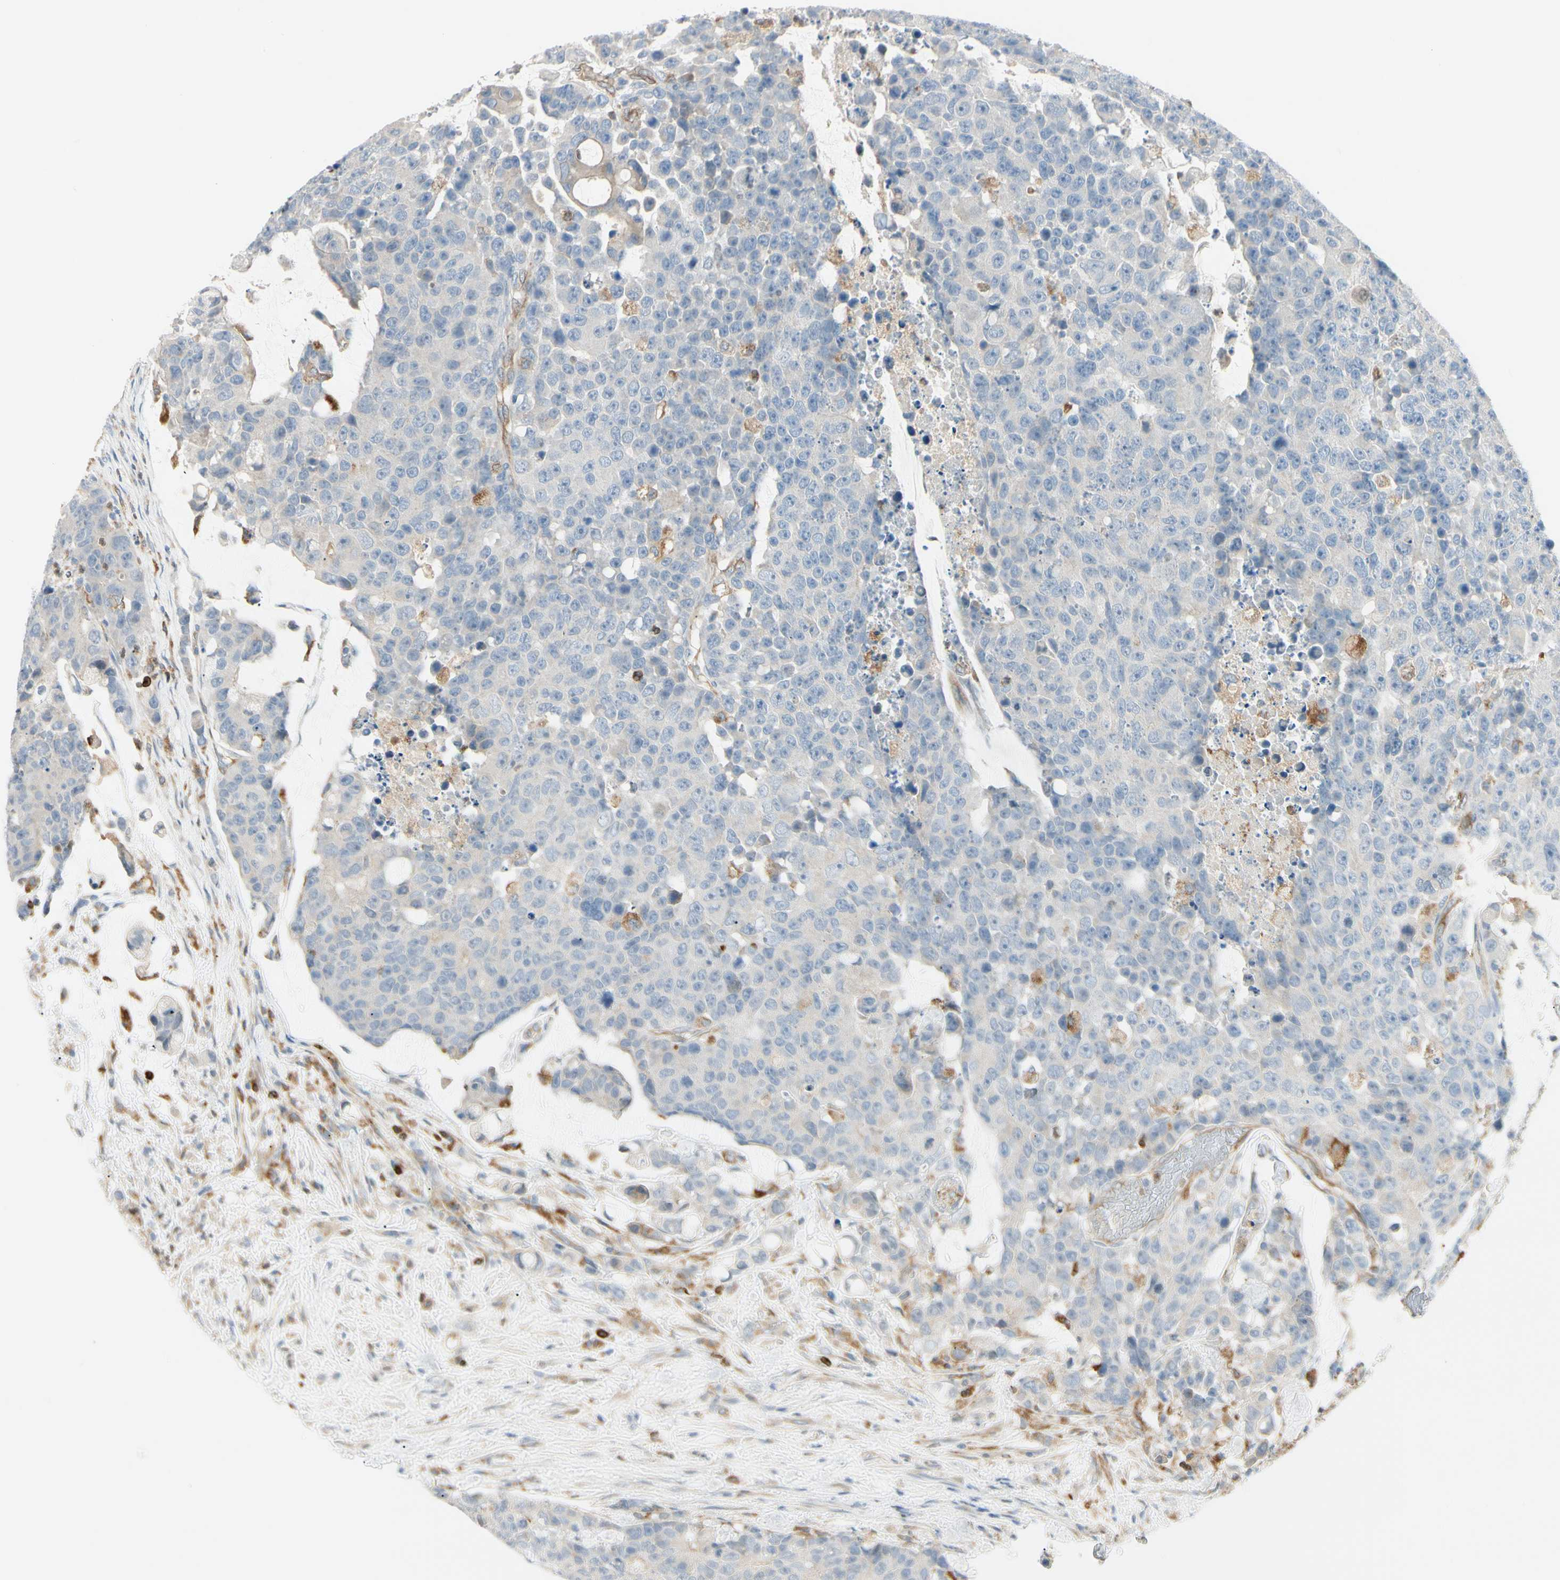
{"staining": {"intensity": "moderate", "quantity": "<25%", "location": "cytoplasmic/membranous"}, "tissue": "colorectal cancer", "cell_type": "Tumor cells", "image_type": "cancer", "snomed": [{"axis": "morphology", "description": "Adenocarcinoma, NOS"}, {"axis": "topography", "description": "Colon"}], "caption": "This image displays immunohistochemistry staining of human colorectal adenocarcinoma, with low moderate cytoplasmic/membranous staining in about <25% of tumor cells.", "gene": "LPCAT2", "patient": {"sex": "female", "age": 86}}